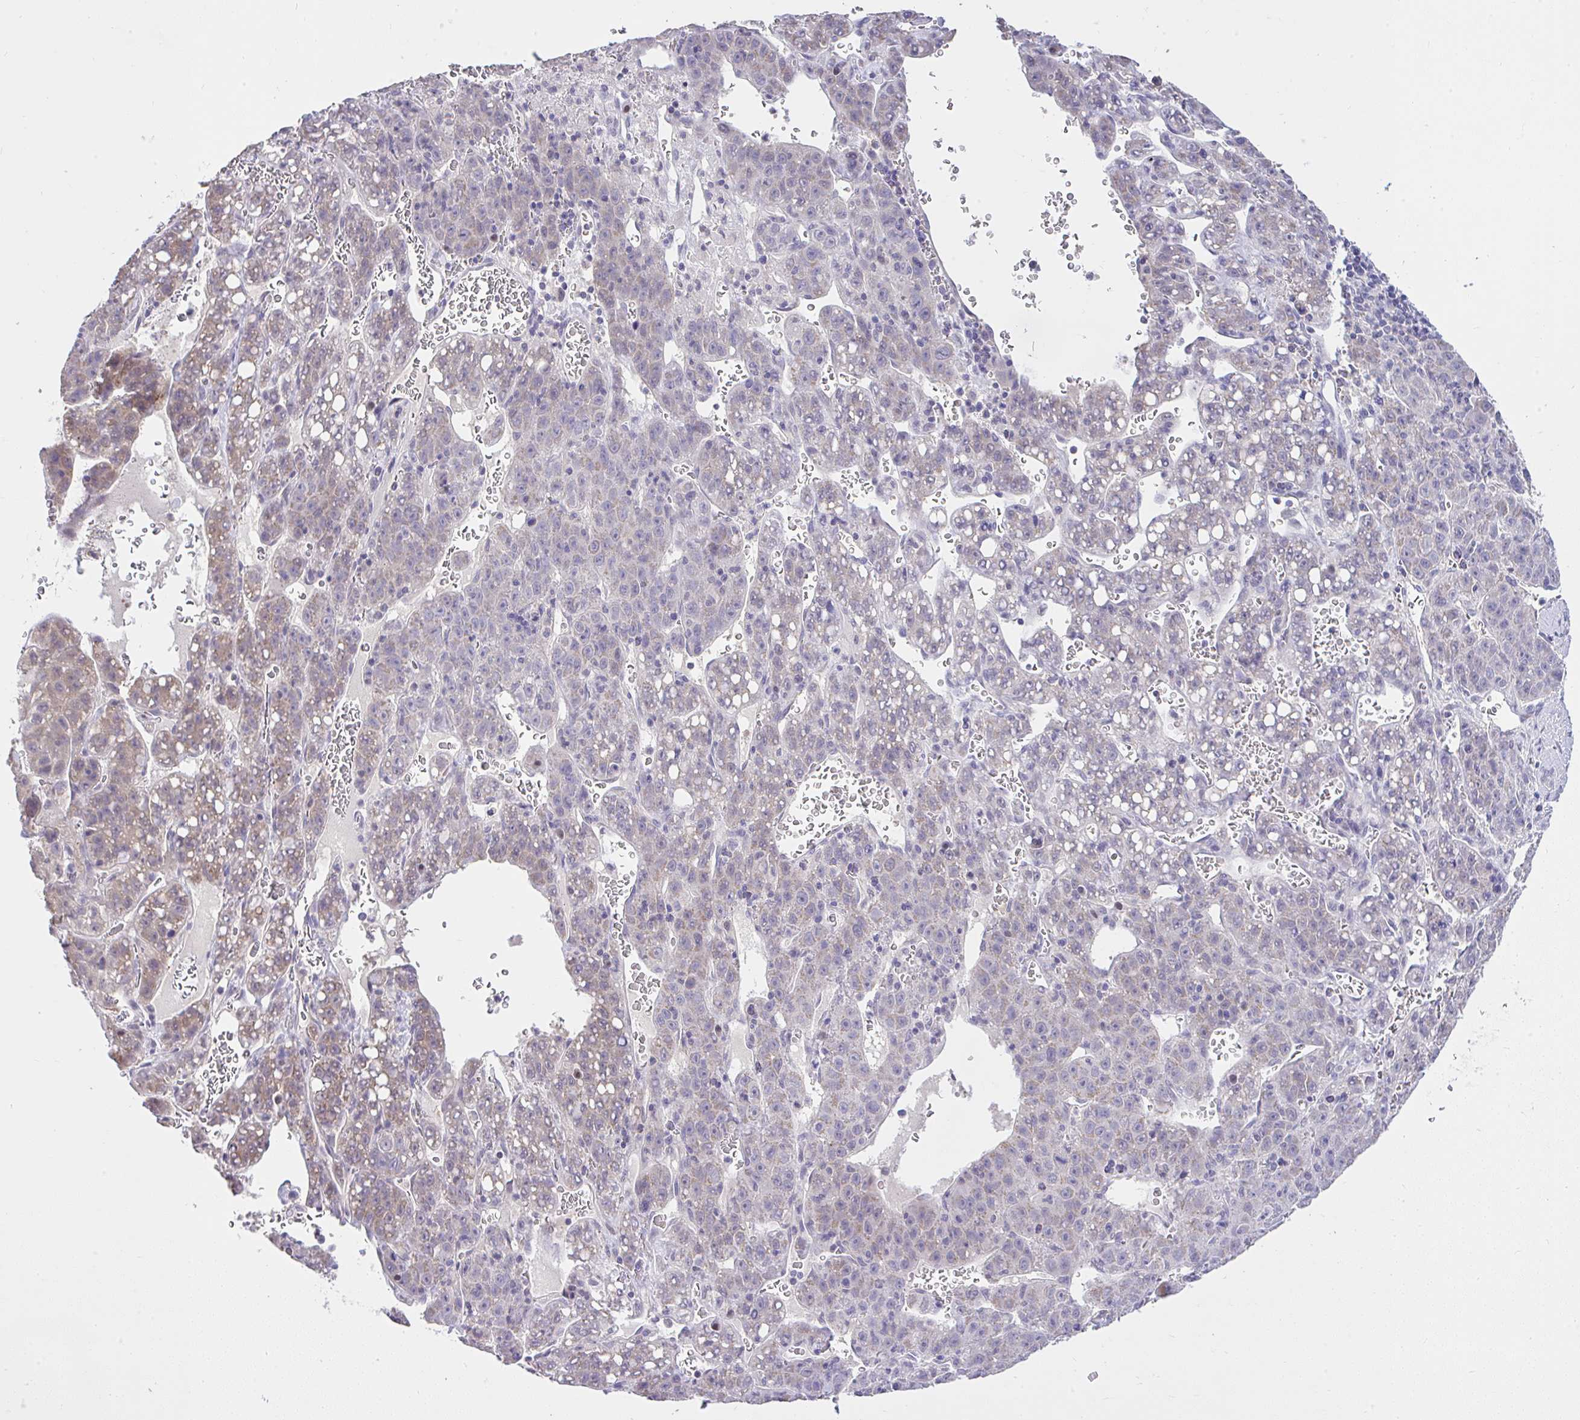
{"staining": {"intensity": "weak", "quantity": "<25%", "location": "cytoplasmic/membranous"}, "tissue": "liver cancer", "cell_type": "Tumor cells", "image_type": "cancer", "snomed": [{"axis": "morphology", "description": "Carcinoma, Hepatocellular, NOS"}, {"axis": "topography", "description": "Liver"}], "caption": "Immunohistochemistry (IHC) image of liver cancer stained for a protein (brown), which shows no positivity in tumor cells.", "gene": "CTU1", "patient": {"sex": "female", "age": 53}}